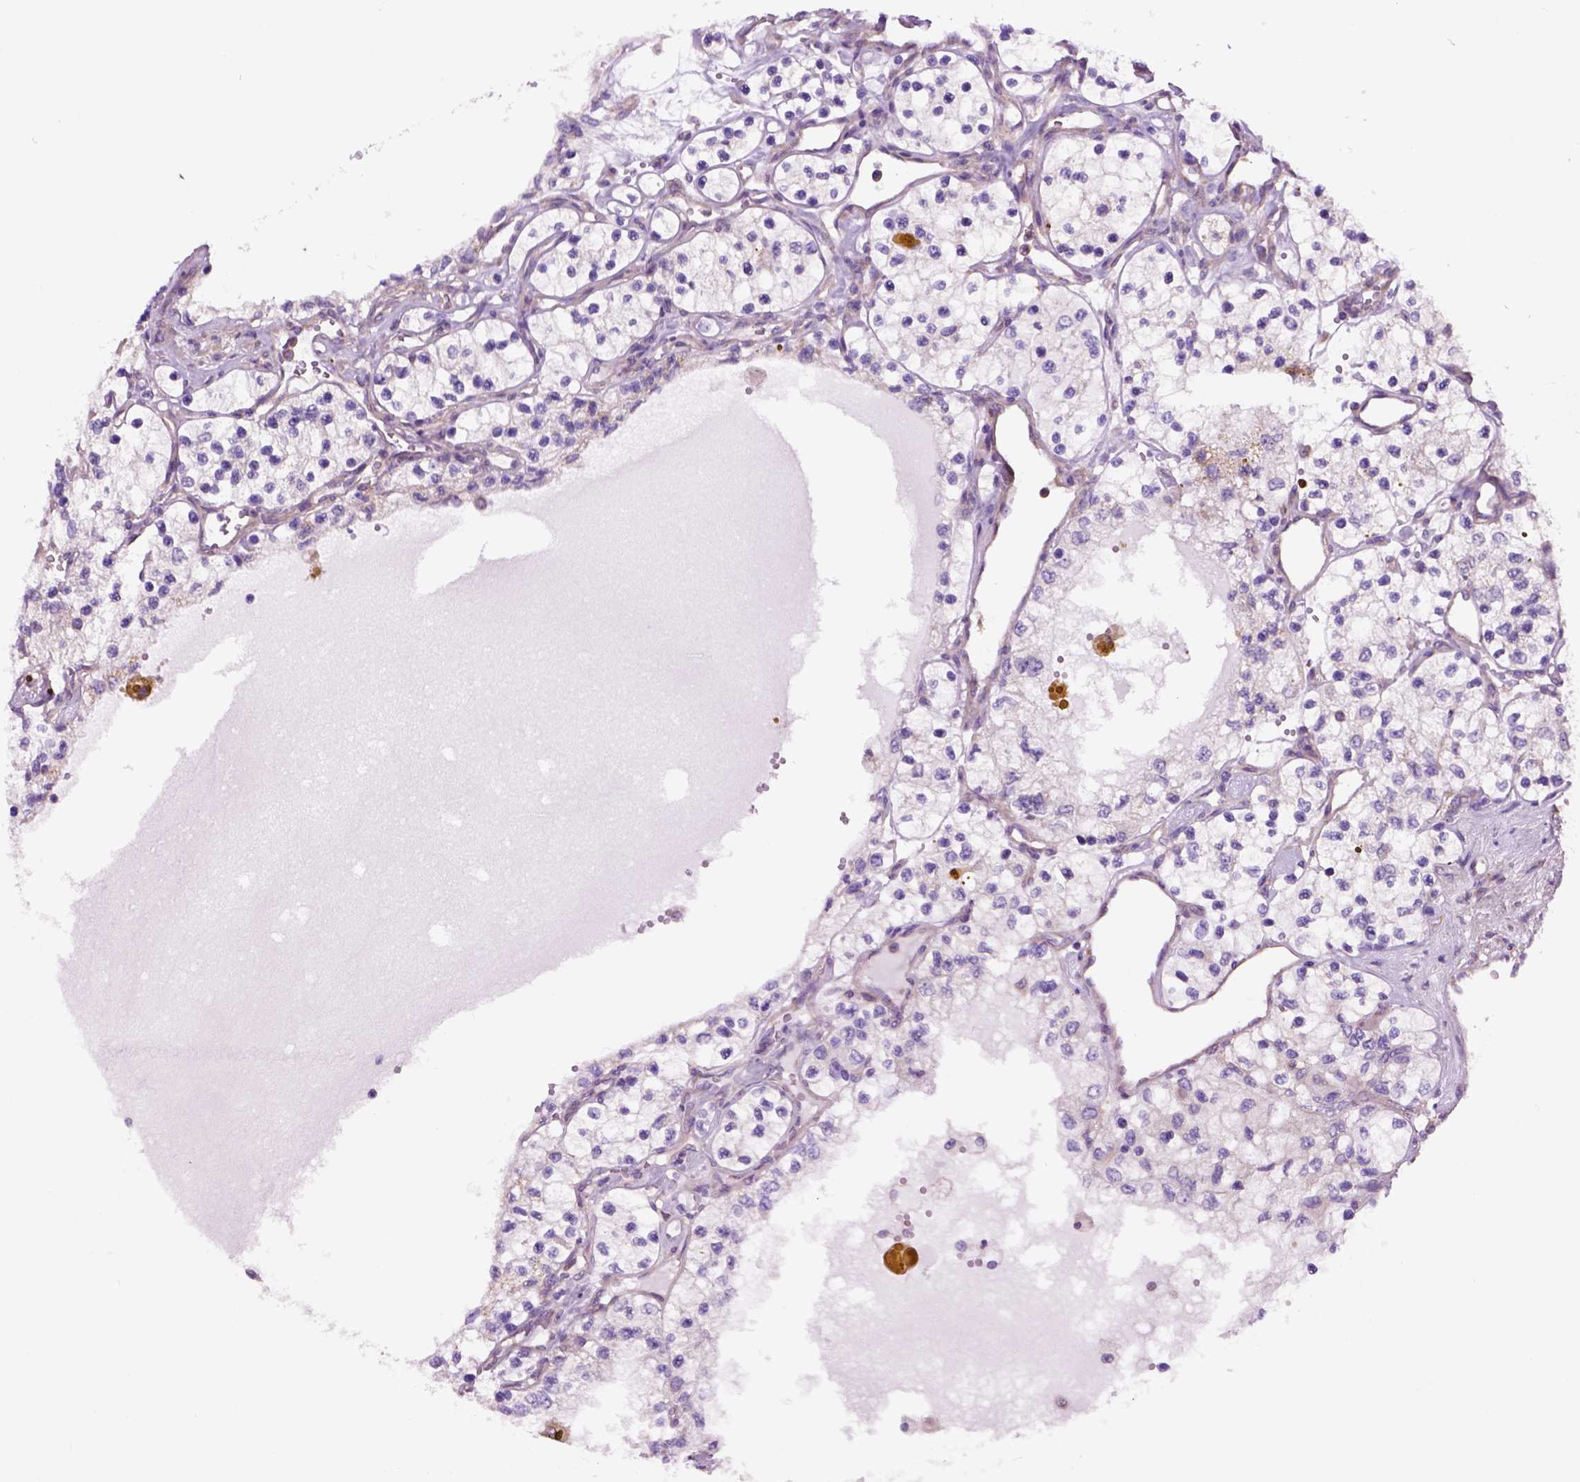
{"staining": {"intensity": "negative", "quantity": "none", "location": "none"}, "tissue": "renal cancer", "cell_type": "Tumor cells", "image_type": "cancer", "snomed": [{"axis": "morphology", "description": "Adenocarcinoma, NOS"}, {"axis": "topography", "description": "Kidney"}], "caption": "This is an IHC histopathology image of human renal cancer. There is no staining in tumor cells.", "gene": "PIAS3", "patient": {"sex": "female", "age": 69}}